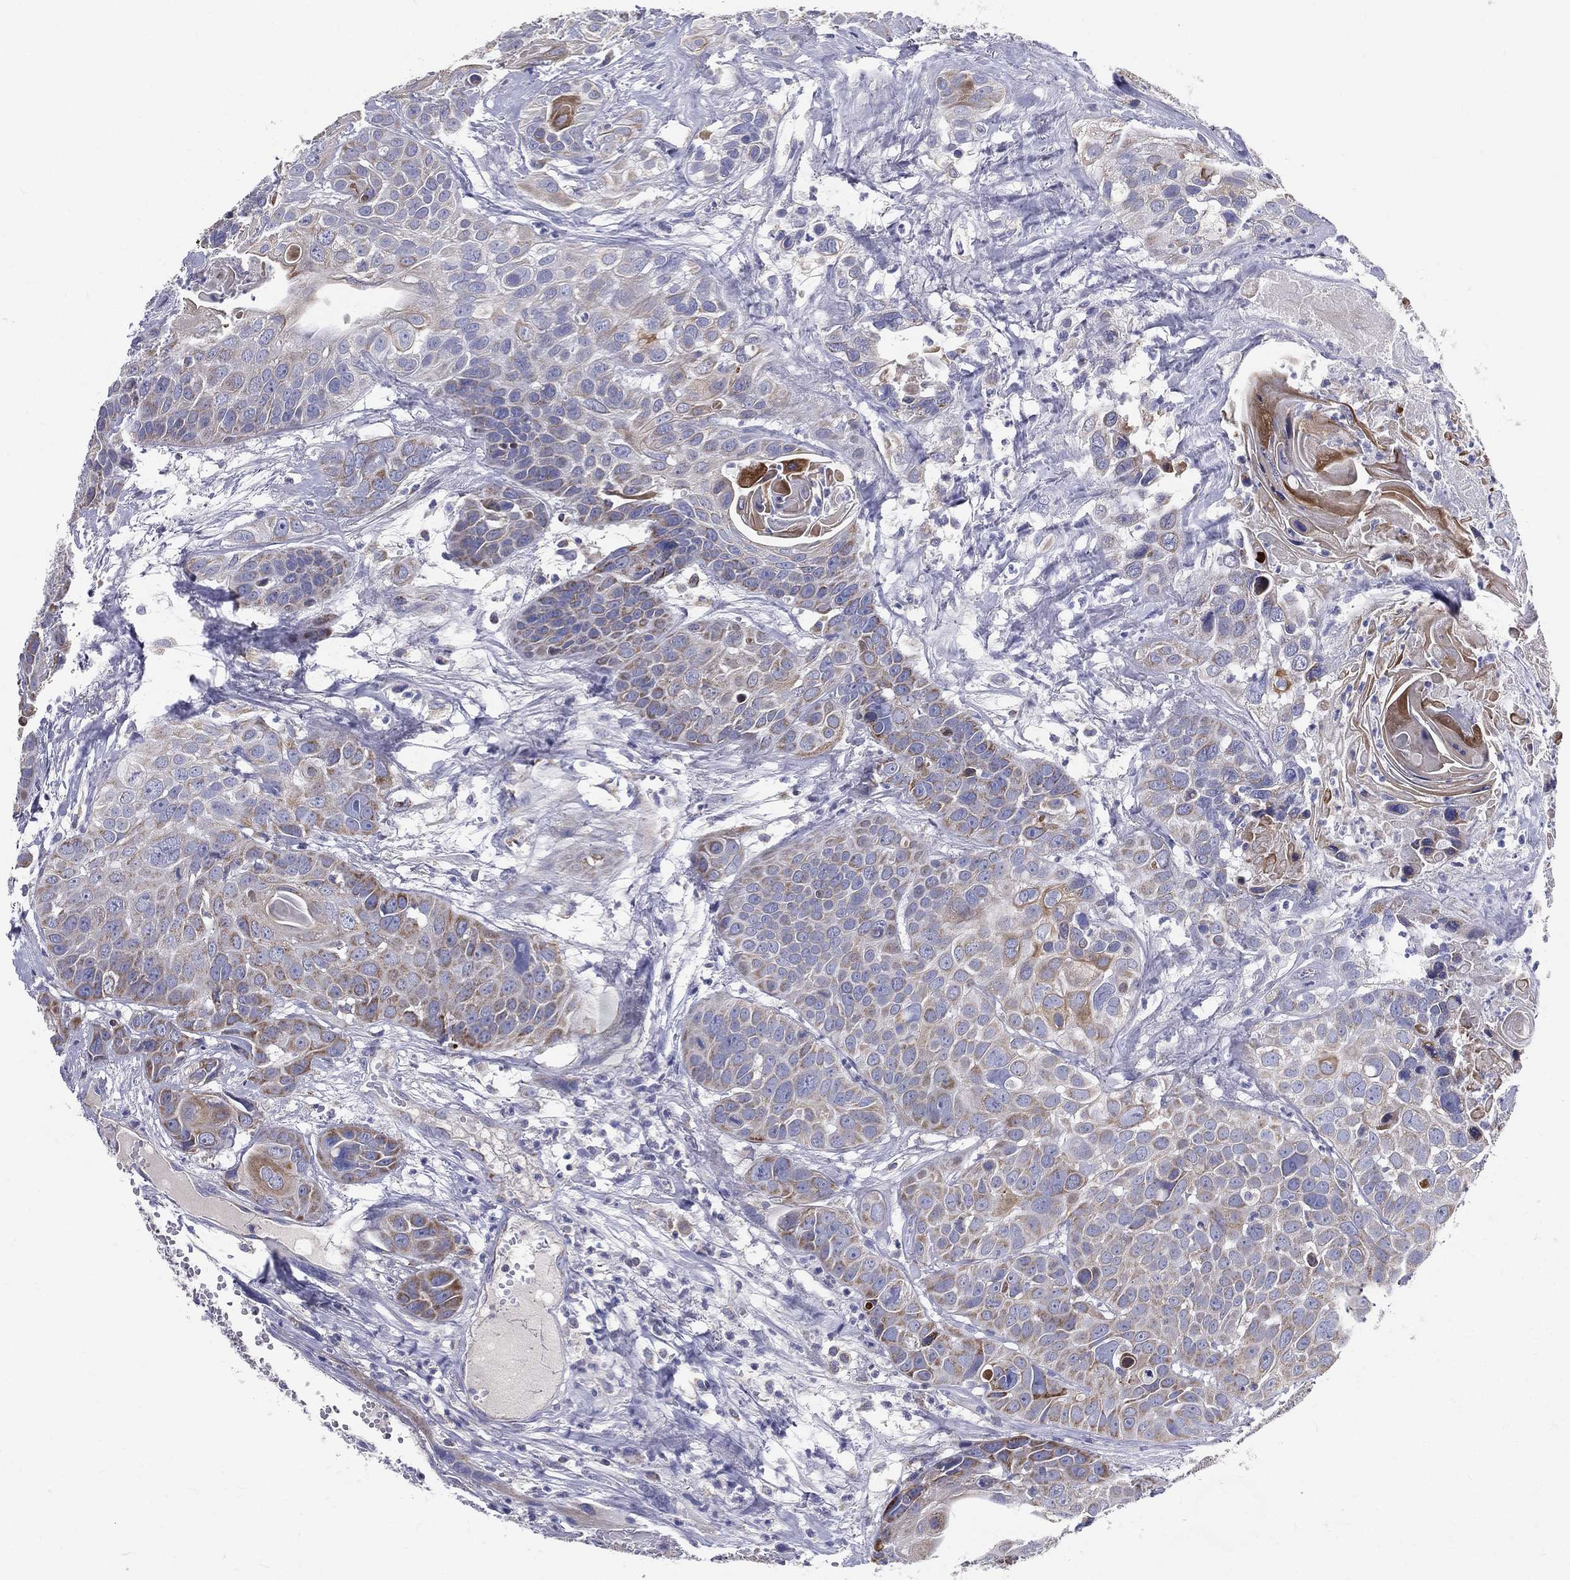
{"staining": {"intensity": "moderate", "quantity": "<25%", "location": "cytoplasmic/membranous"}, "tissue": "head and neck cancer", "cell_type": "Tumor cells", "image_type": "cancer", "snomed": [{"axis": "morphology", "description": "Squamous cell carcinoma, NOS"}, {"axis": "topography", "description": "Oral tissue"}, {"axis": "topography", "description": "Head-Neck"}], "caption": "A brown stain shows moderate cytoplasmic/membranous staining of a protein in human head and neck squamous cell carcinoma tumor cells.", "gene": "PWWP3A", "patient": {"sex": "male", "age": 56}}